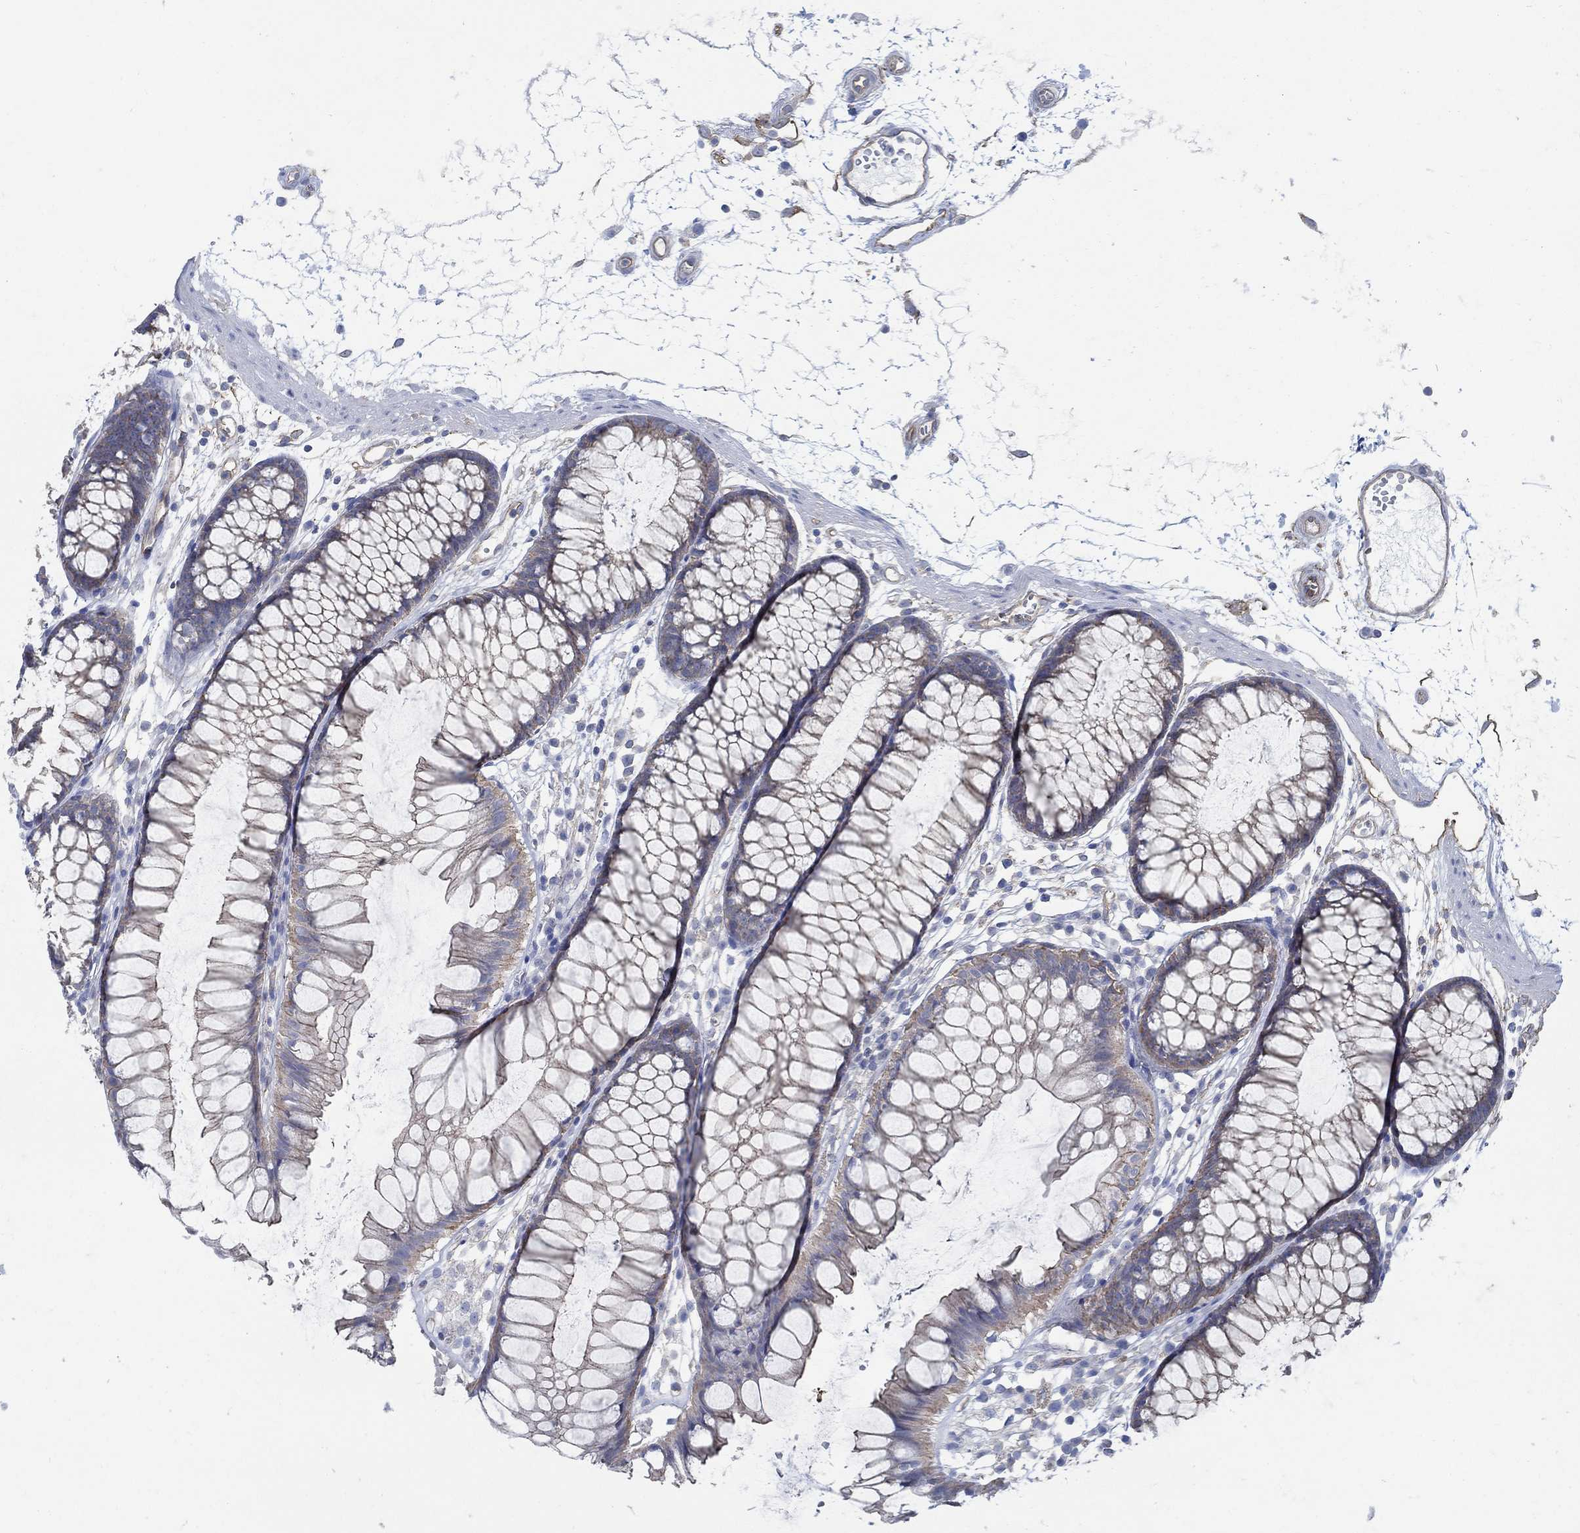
{"staining": {"intensity": "moderate", "quantity": "25%-75%", "location": "cytoplasmic/membranous"}, "tissue": "colon", "cell_type": "Endothelial cells", "image_type": "normal", "snomed": [{"axis": "morphology", "description": "Normal tissue, NOS"}, {"axis": "morphology", "description": "Adenocarcinoma, NOS"}, {"axis": "topography", "description": "Colon"}], "caption": "High-power microscopy captured an IHC photomicrograph of unremarkable colon, revealing moderate cytoplasmic/membranous positivity in approximately 25%-75% of endothelial cells.", "gene": "TMEM198", "patient": {"sex": "male", "age": 65}}